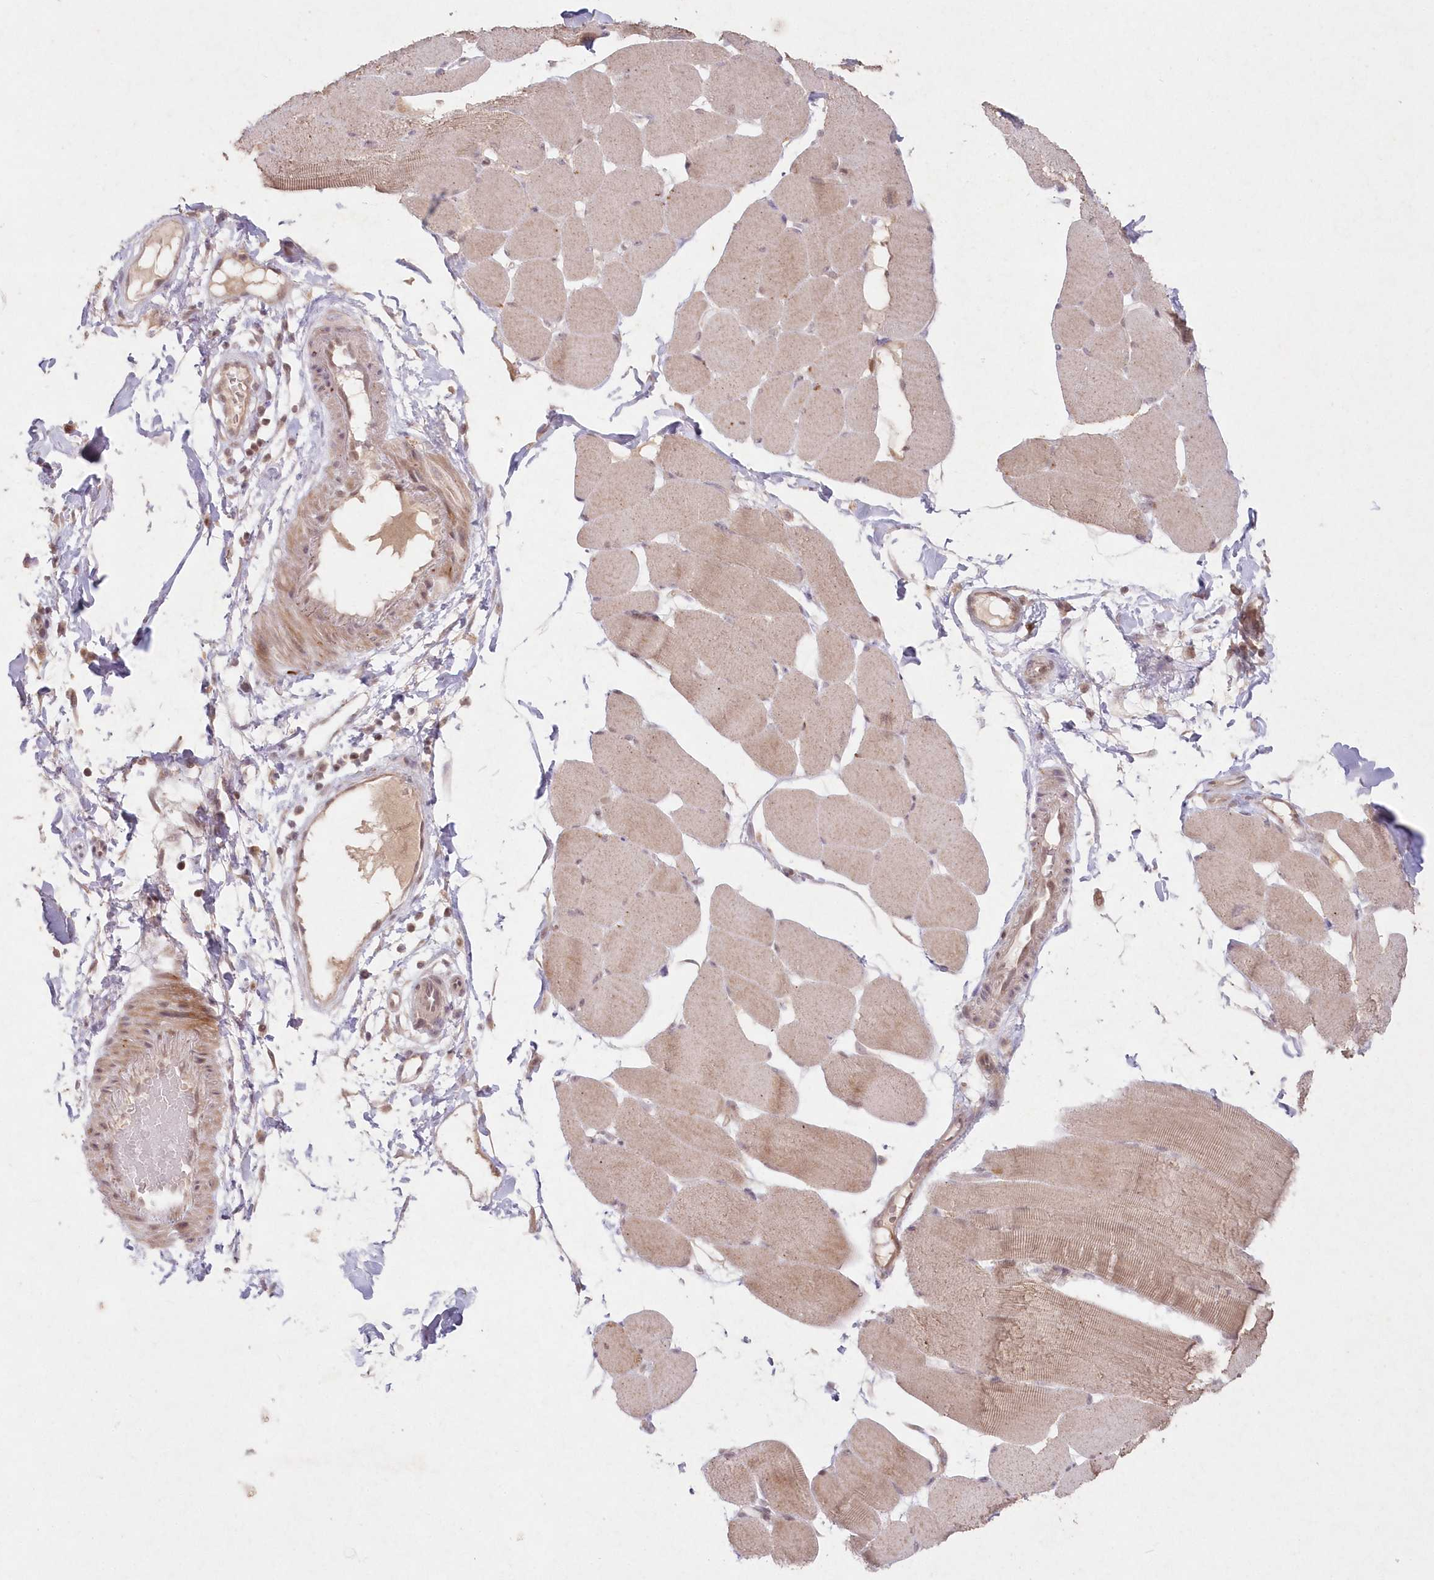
{"staining": {"intensity": "weak", "quantity": "25%-75%", "location": "cytoplasmic/membranous"}, "tissue": "skeletal muscle", "cell_type": "Myocytes", "image_type": "normal", "snomed": [{"axis": "morphology", "description": "Normal tissue, NOS"}, {"axis": "topography", "description": "Skin"}, {"axis": "topography", "description": "Skeletal muscle"}], "caption": "Skeletal muscle stained with a protein marker demonstrates weak staining in myocytes.", "gene": "ASCC1", "patient": {"sex": "male", "age": 83}}